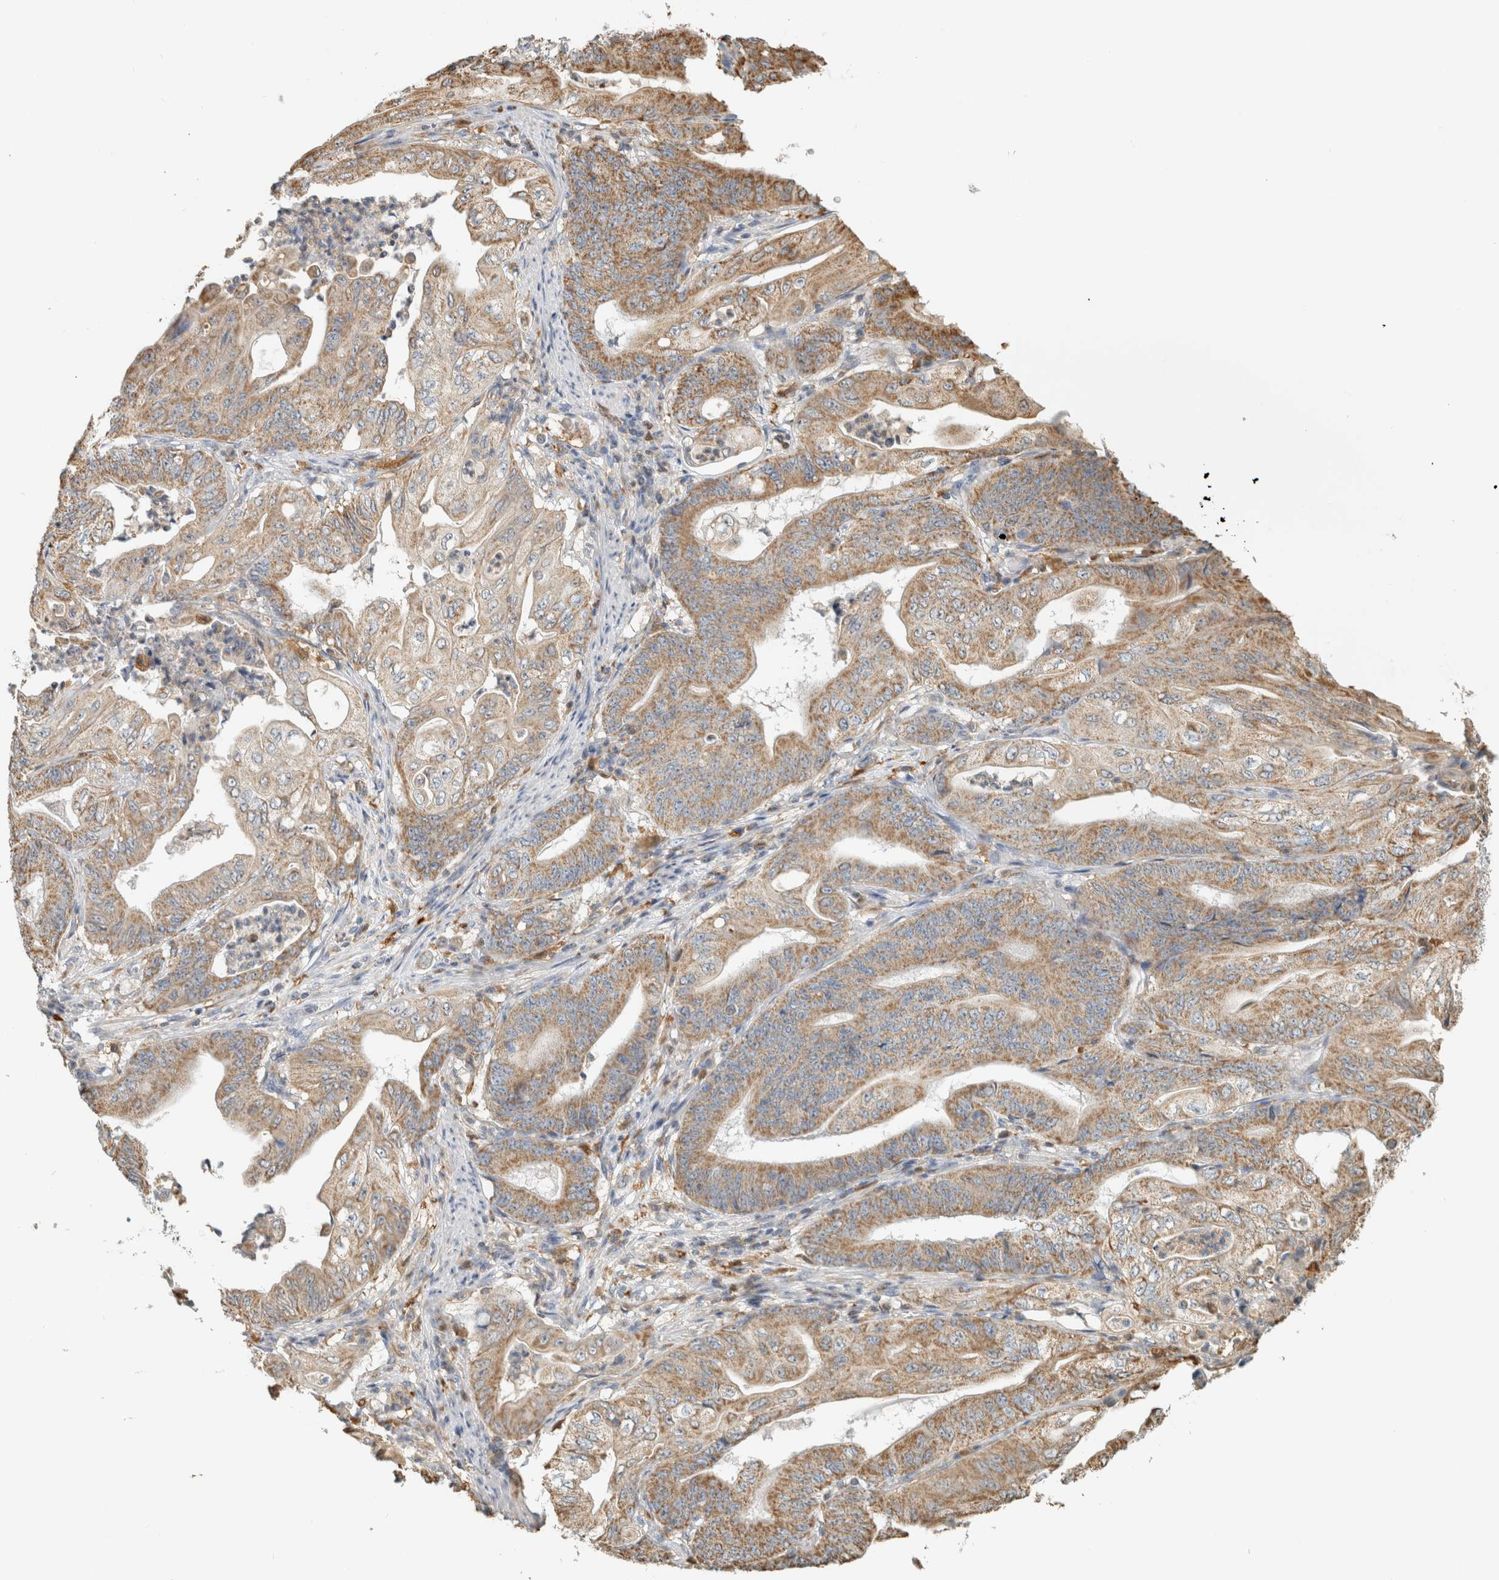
{"staining": {"intensity": "moderate", "quantity": ">75%", "location": "cytoplasmic/membranous"}, "tissue": "stomach cancer", "cell_type": "Tumor cells", "image_type": "cancer", "snomed": [{"axis": "morphology", "description": "Adenocarcinoma, NOS"}, {"axis": "topography", "description": "Stomach"}], "caption": "Immunohistochemistry (DAB (3,3'-diaminobenzidine)) staining of stomach cancer exhibits moderate cytoplasmic/membranous protein expression in about >75% of tumor cells.", "gene": "CAPG", "patient": {"sex": "female", "age": 73}}